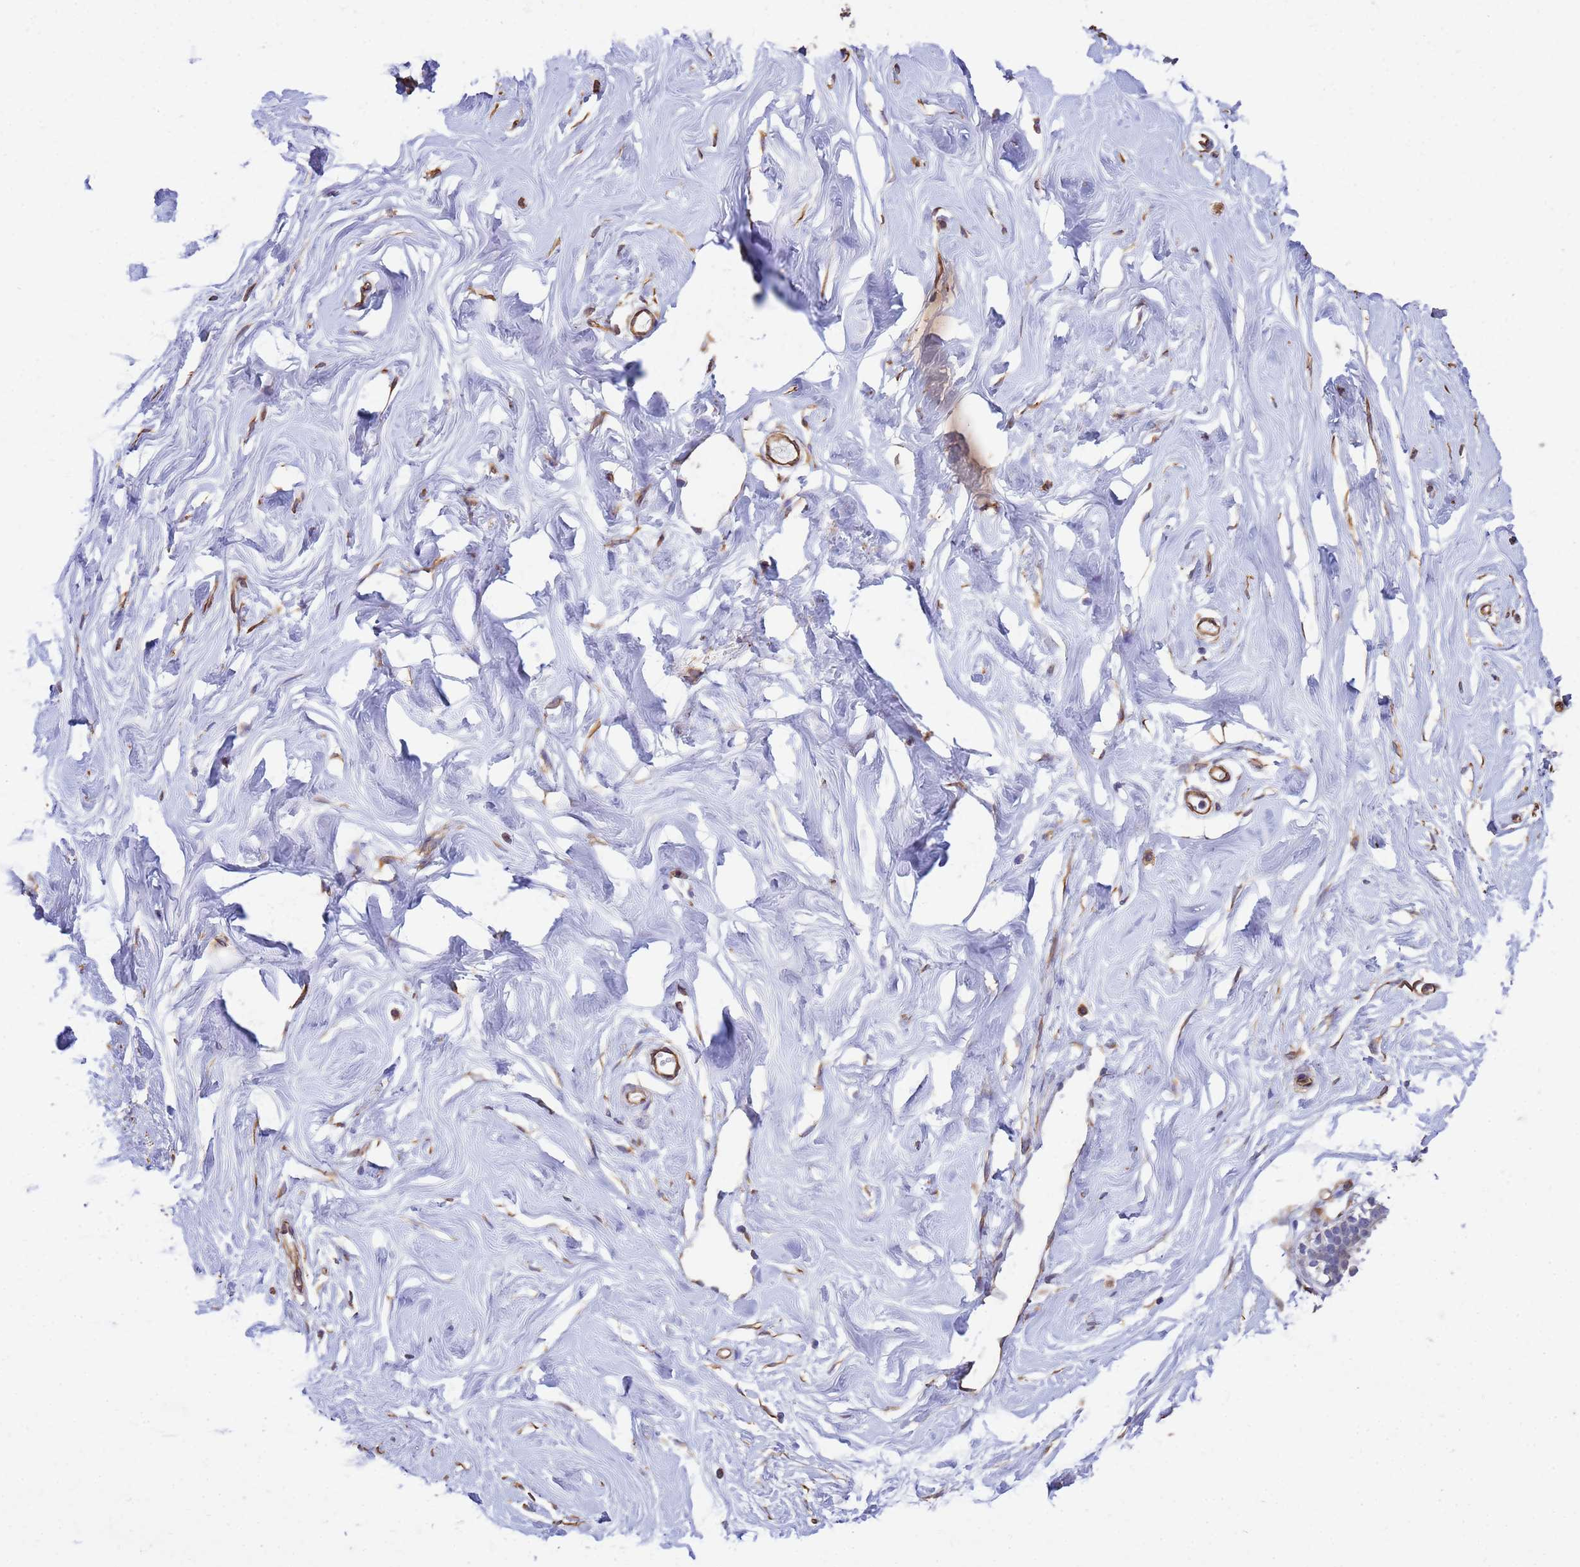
{"staining": {"intensity": "negative", "quantity": "none", "location": "none"}, "tissue": "breast", "cell_type": "Adipocytes", "image_type": "normal", "snomed": [{"axis": "morphology", "description": "Normal tissue, NOS"}, {"axis": "morphology", "description": "Adenoma, NOS"}, {"axis": "topography", "description": "Breast"}], "caption": "This is an IHC histopathology image of normal breast. There is no positivity in adipocytes.", "gene": "TCEAL3", "patient": {"sex": "female", "age": 23}}